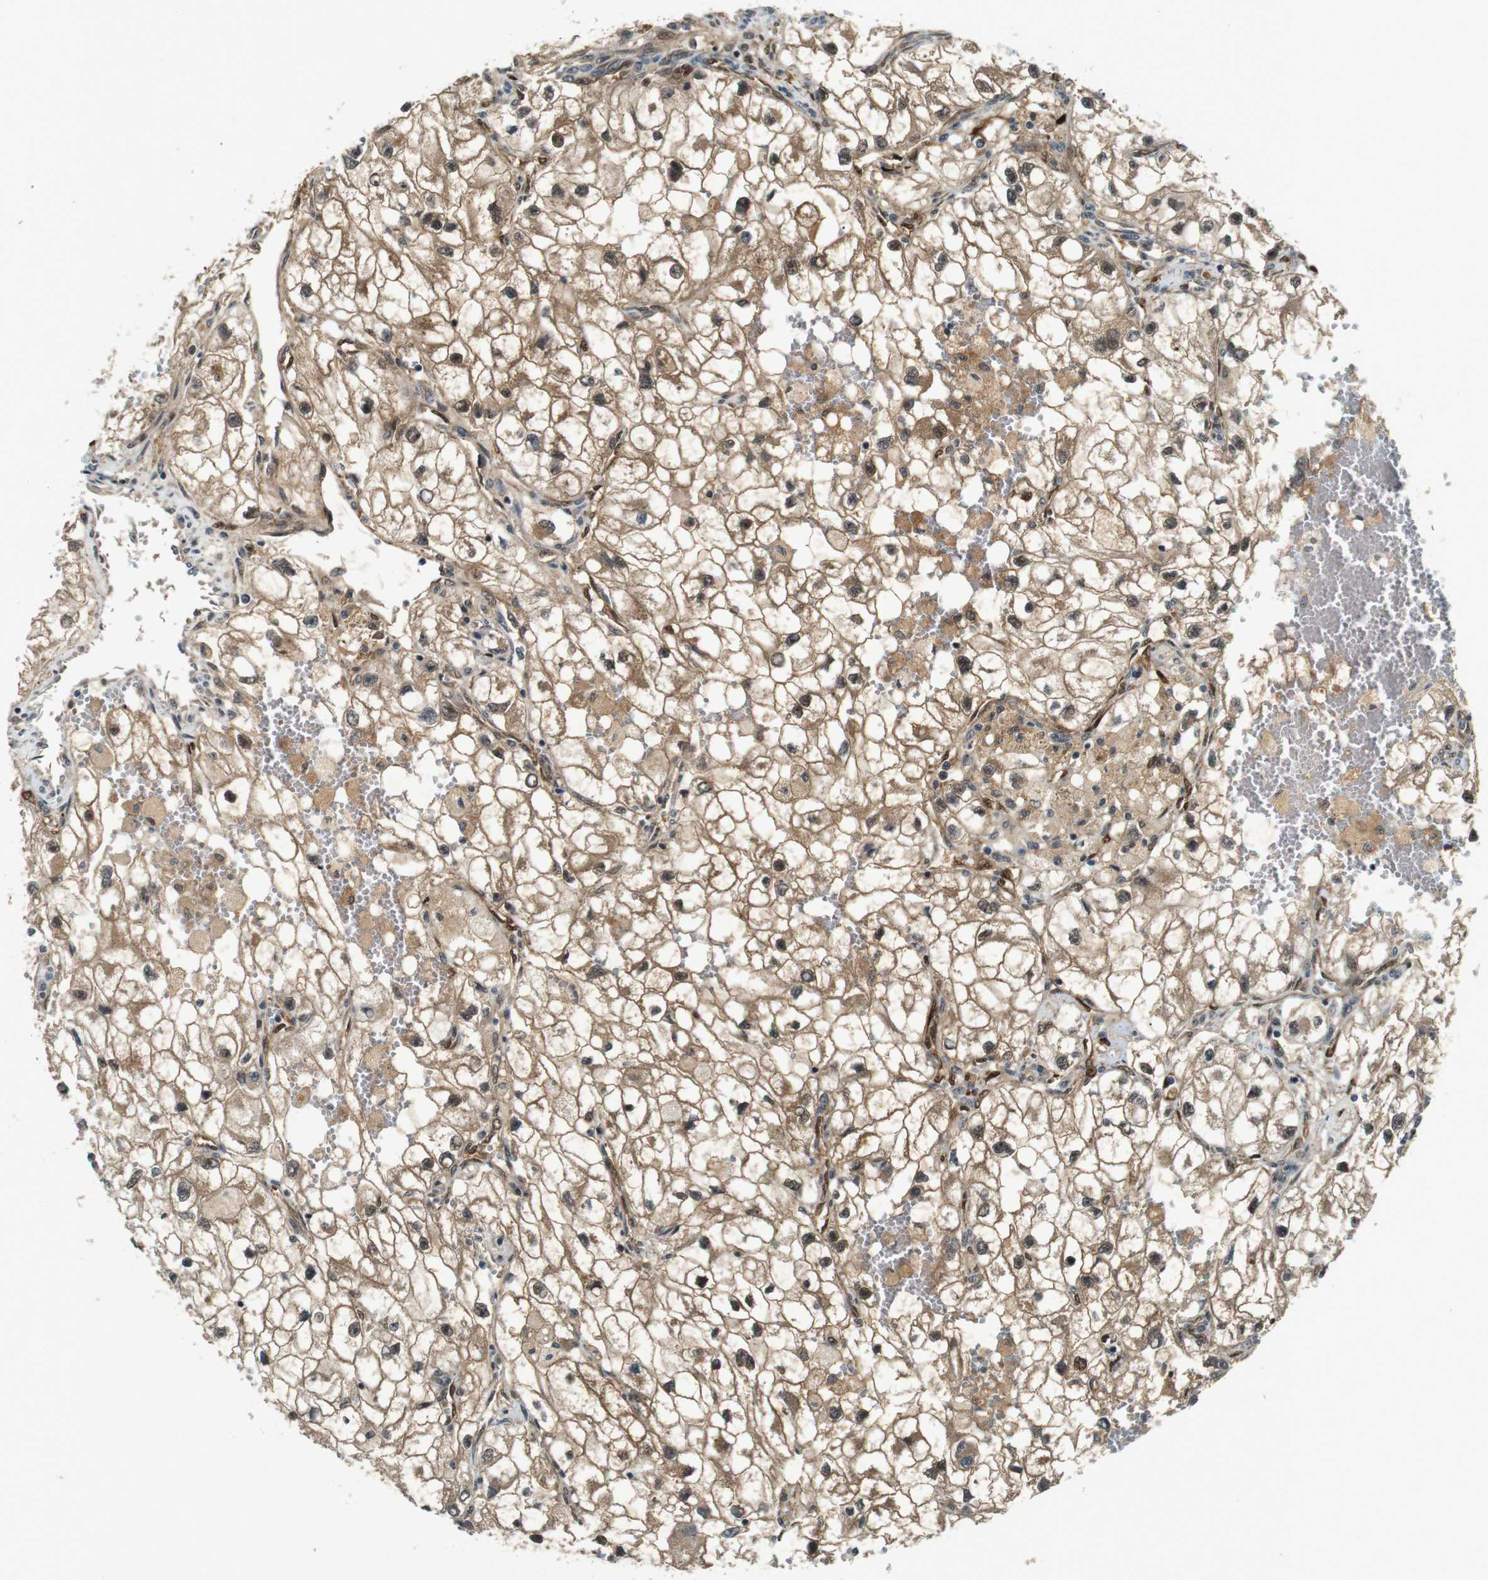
{"staining": {"intensity": "moderate", "quantity": ">75%", "location": "cytoplasmic/membranous"}, "tissue": "renal cancer", "cell_type": "Tumor cells", "image_type": "cancer", "snomed": [{"axis": "morphology", "description": "Adenocarcinoma, NOS"}, {"axis": "topography", "description": "Kidney"}], "caption": "IHC of renal cancer demonstrates medium levels of moderate cytoplasmic/membranous expression in approximately >75% of tumor cells.", "gene": "LXN", "patient": {"sex": "female", "age": 70}}